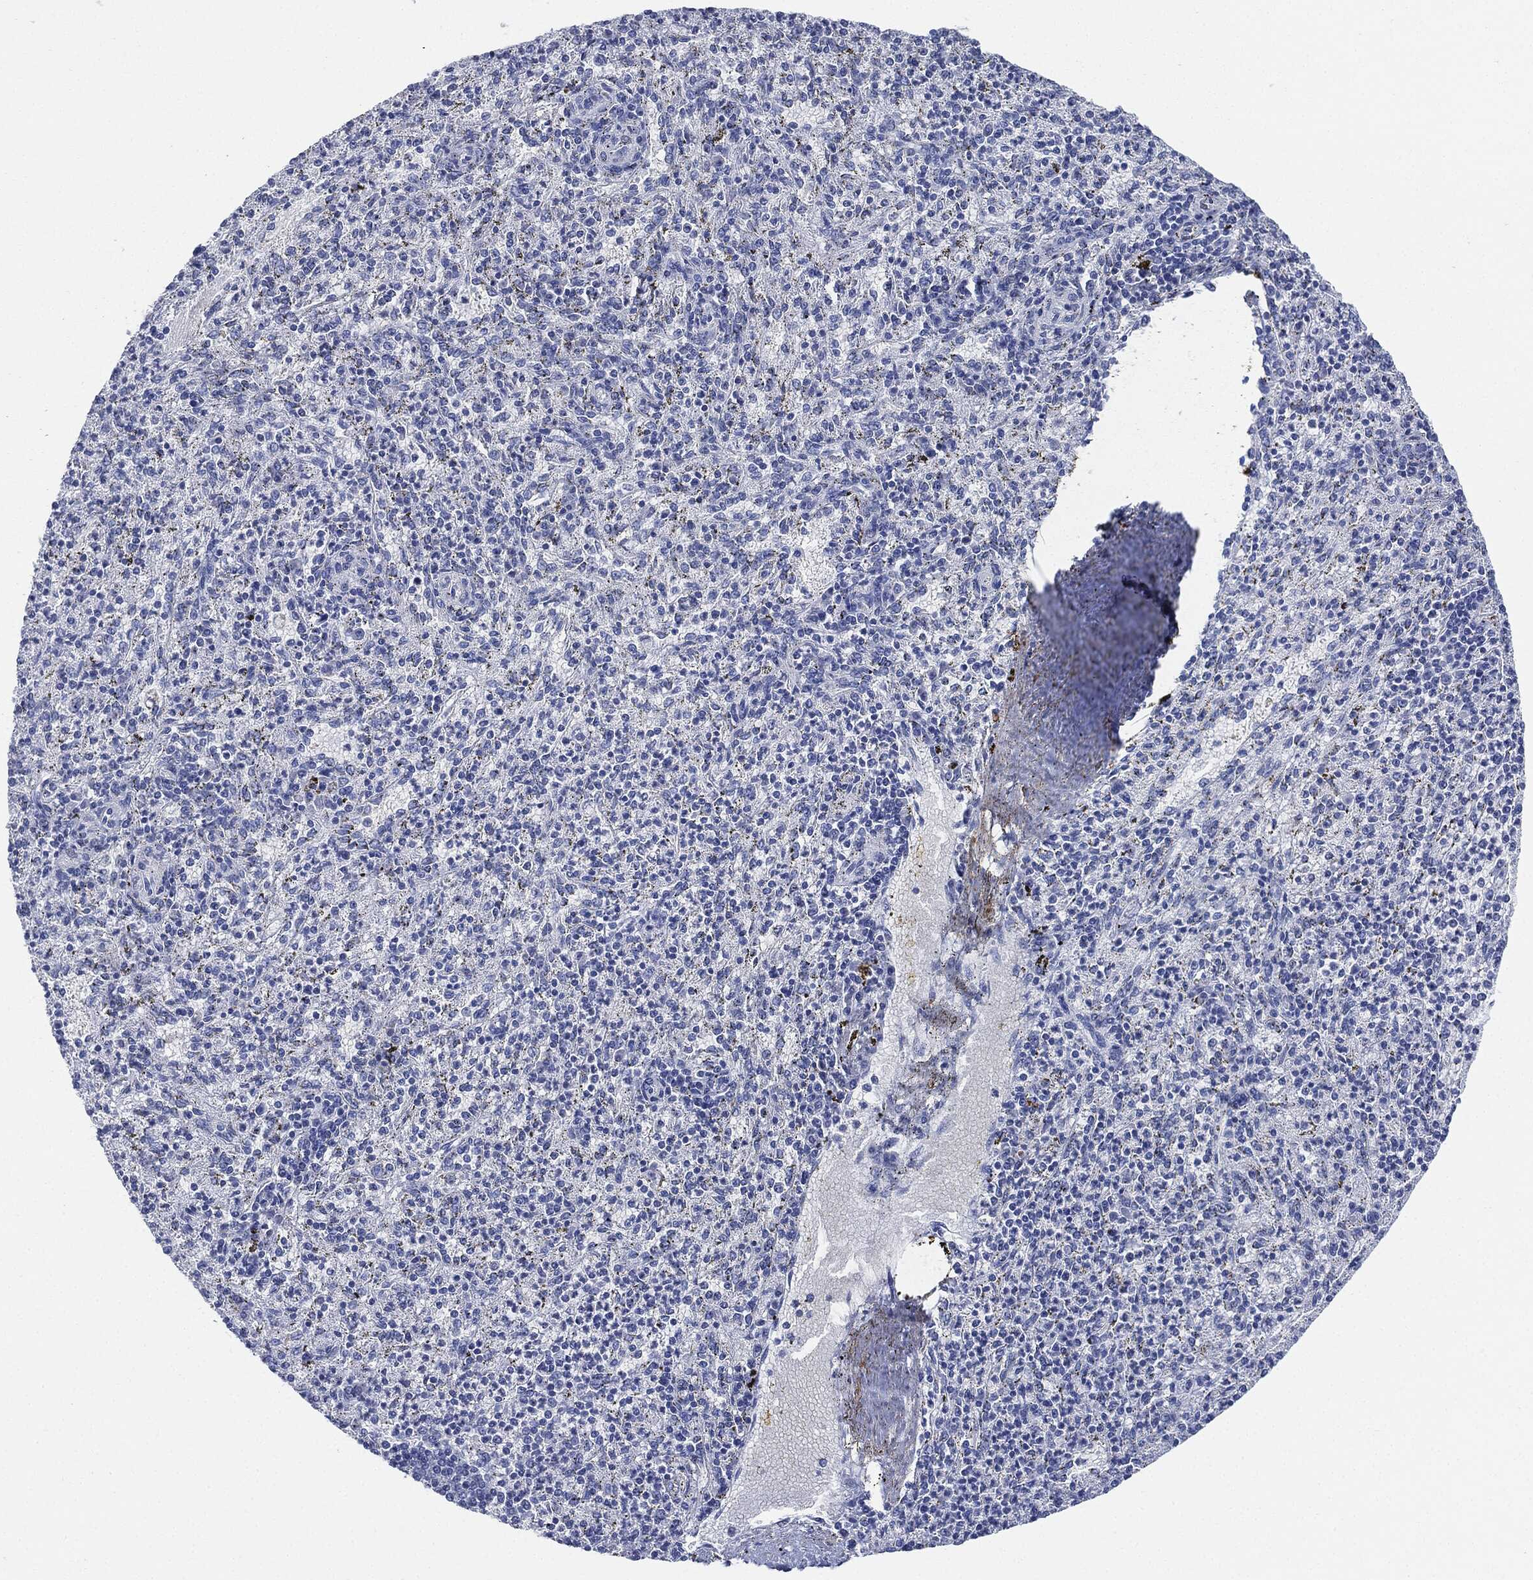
{"staining": {"intensity": "negative", "quantity": "none", "location": "none"}, "tissue": "spleen", "cell_type": "Cells in red pulp", "image_type": "normal", "snomed": [{"axis": "morphology", "description": "Normal tissue, NOS"}, {"axis": "topography", "description": "Spleen"}], "caption": "Immunohistochemistry photomicrograph of normal spleen: human spleen stained with DAB shows no significant protein expression in cells in red pulp.", "gene": "TAGLN", "patient": {"sex": "male", "age": 60}}